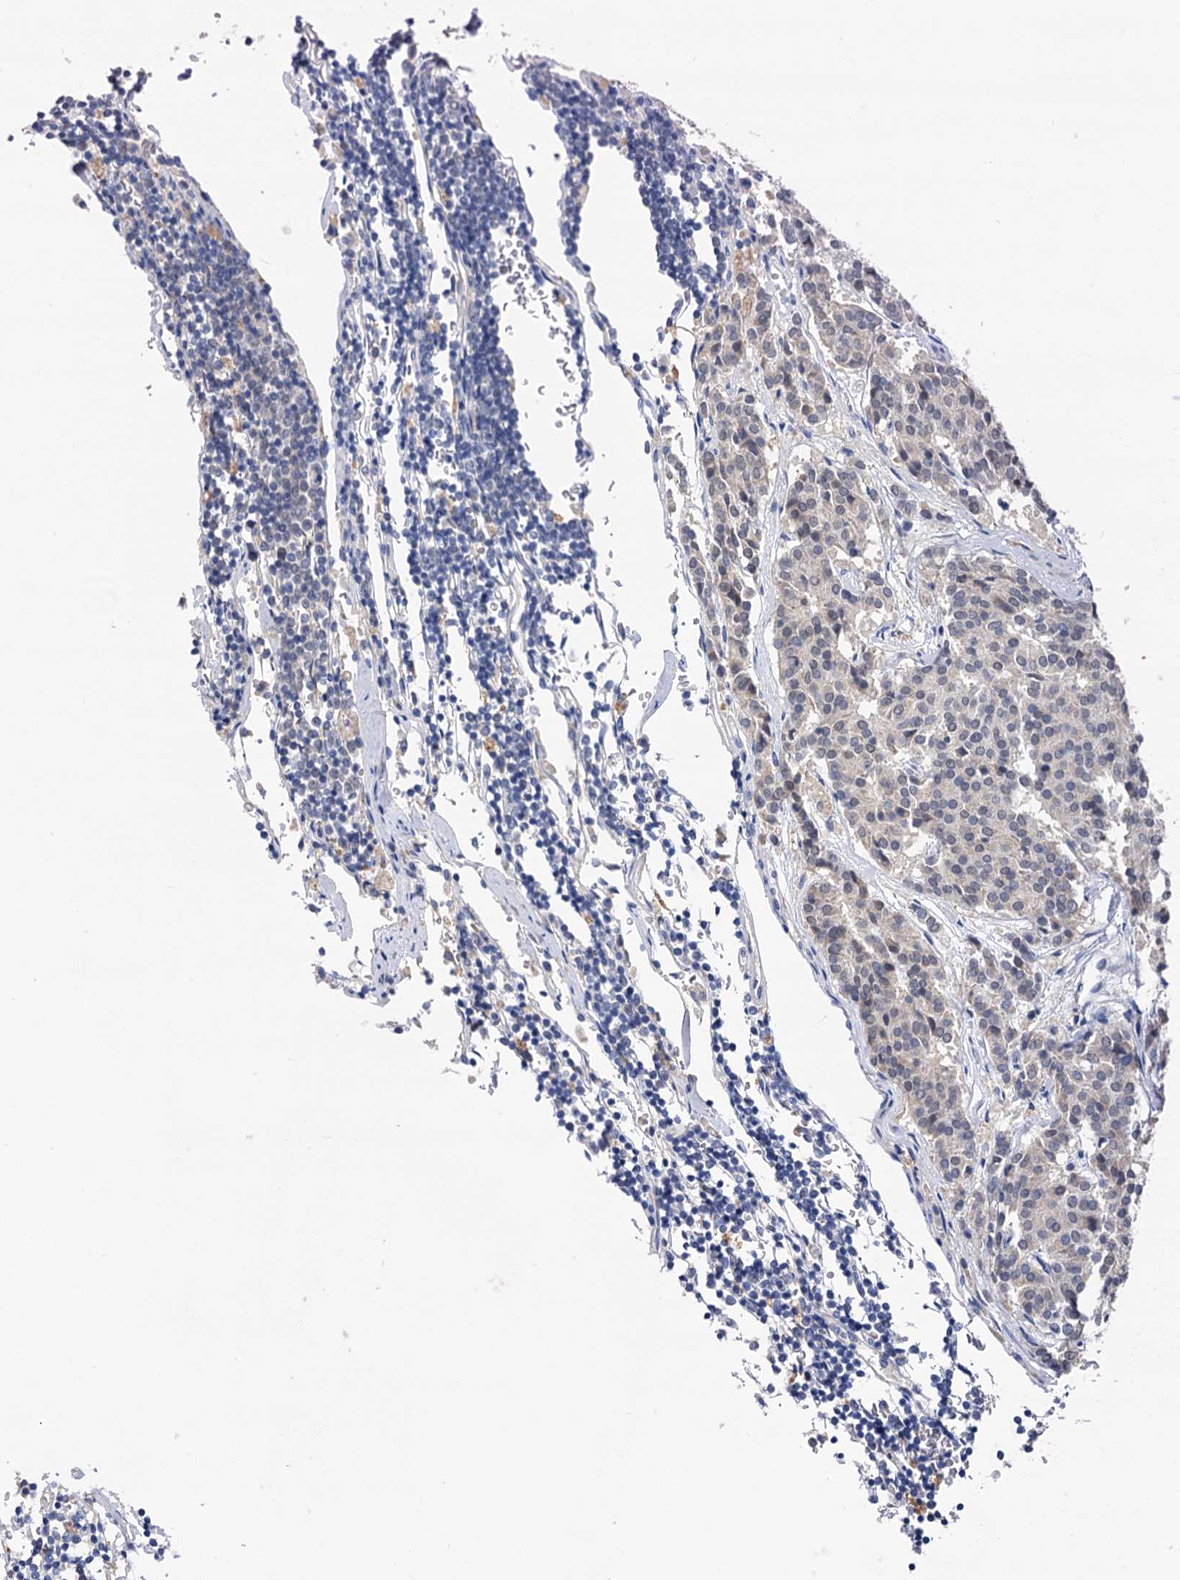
{"staining": {"intensity": "negative", "quantity": "none", "location": "none"}, "tissue": "carcinoid", "cell_type": "Tumor cells", "image_type": "cancer", "snomed": [{"axis": "morphology", "description": "Carcinoid, malignant, NOS"}, {"axis": "topography", "description": "Pancreas"}], "caption": "IHC micrograph of neoplastic tissue: human carcinoid (malignant) stained with DAB demonstrates no significant protein positivity in tumor cells.", "gene": "ANKRD42", "patient": {"sex": "female", "age": 54}}